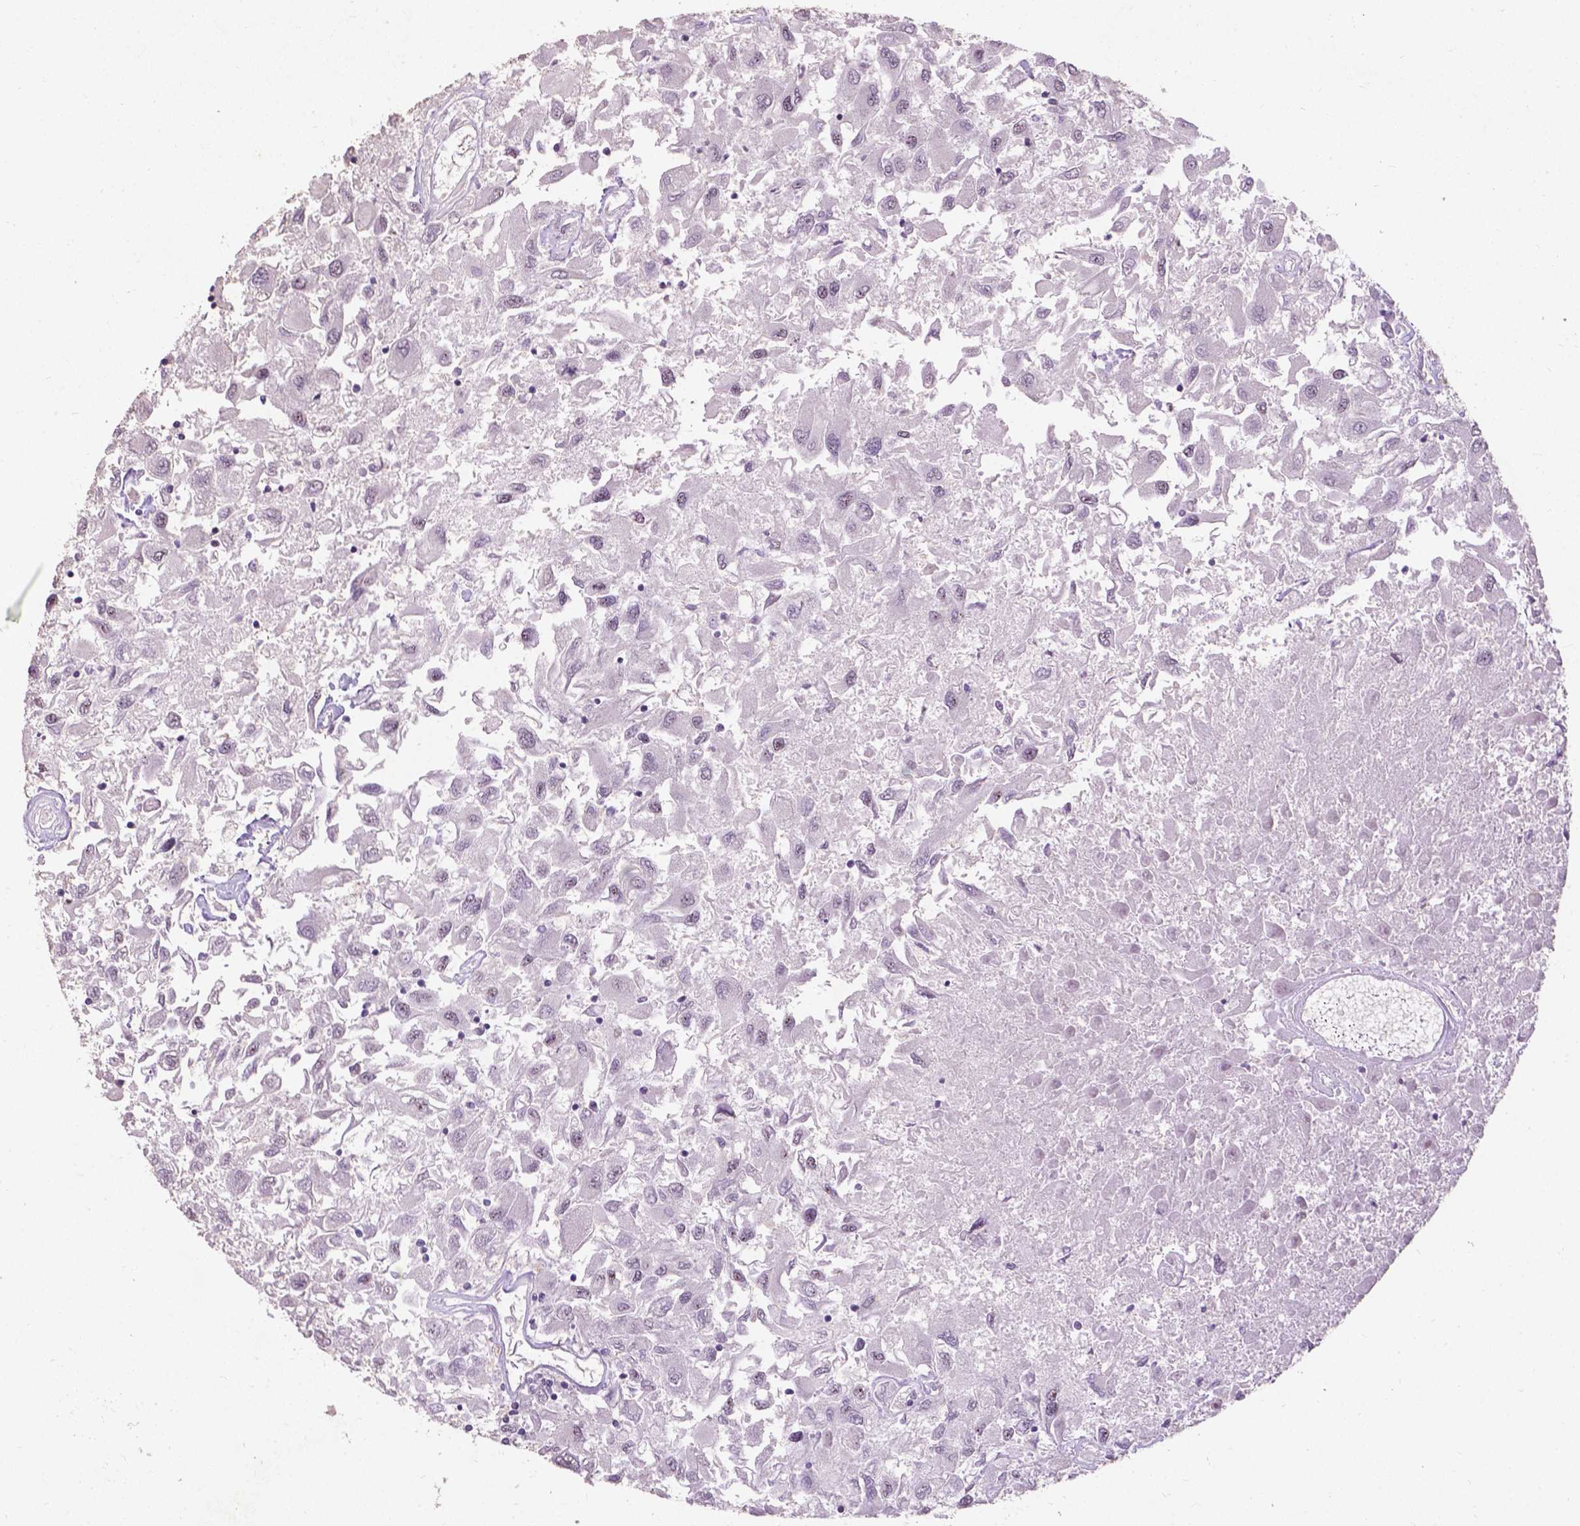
{"staining": {"intensity": "negative", "quantity": "none", "location": "none"}, "tissue": "renal cancer", "cell_type": "Tumor cells", "image_type": "cancer", "snomed": [{"axis": "morphology", "description": "Adenocarcinoma, NOS"}, {"axis": "topography", "description": "Kidney"}], "caption": "Renal adenocarcinoma stained for a protein using immunohistochemistry (IHC) reveals no positivity tumor cells.", "gene": "COIL", "patient": {"sex": "female", "age": 76}}